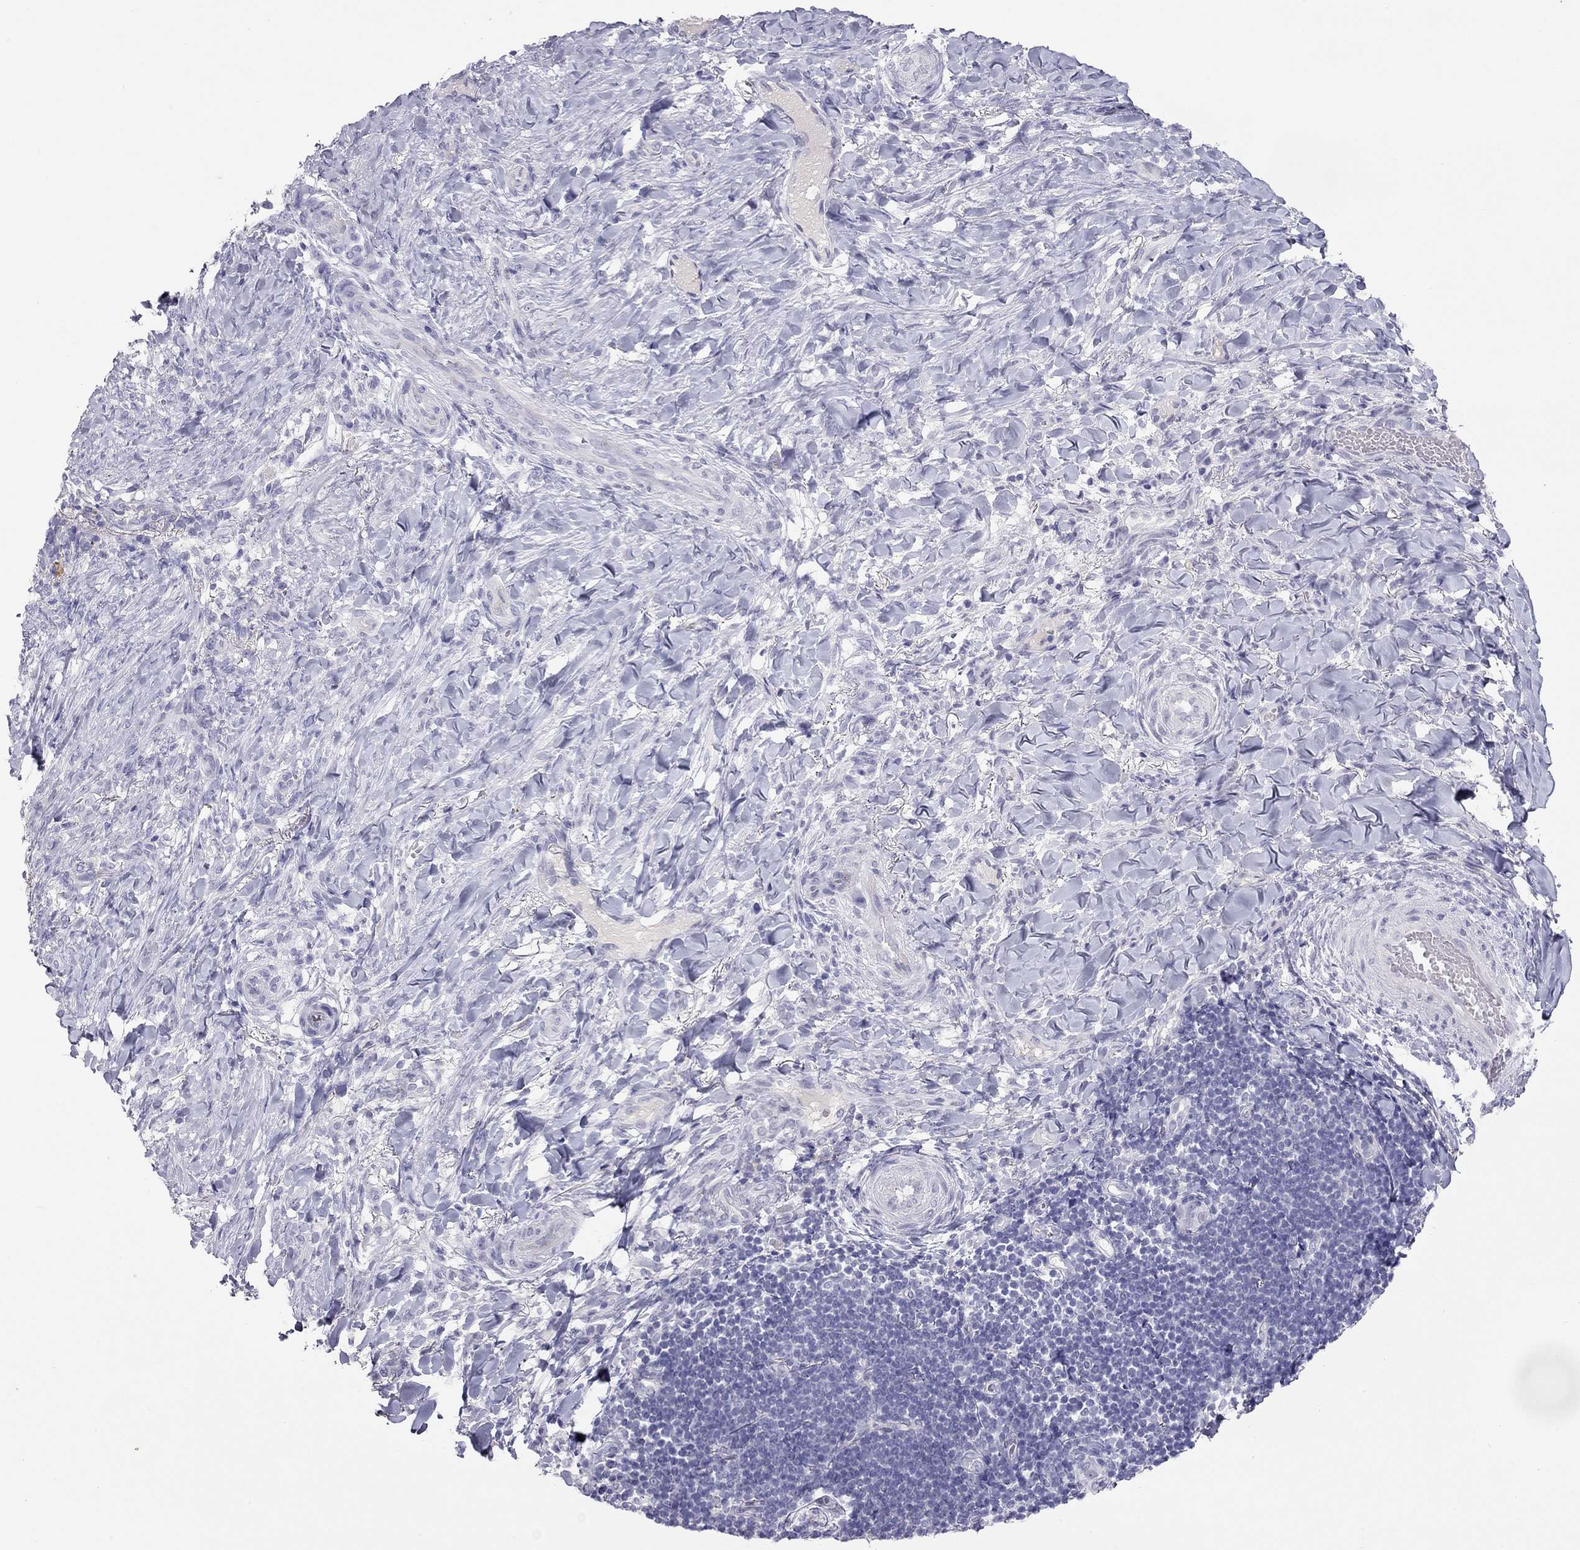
{"staining": {"intensity": "negative", "quantity": "none", "location": "none"}, "tissue": "skin cancer", "cell_type": "Tumor cells", "image_type": "cancer", "snomed": [{"axis": "morphology", "description": "Basal cell carcinoma"}, {"axis": "topography", "description": "Skin"}], "caption": "High power microscopy photomicrograph of an immunohistochemistry histopathology image of skin basal cell carcinoma, revealing no significant expression in tumor cells.", "gene": "KCNV2", "patient": {"sex": "female", "age": 69}}